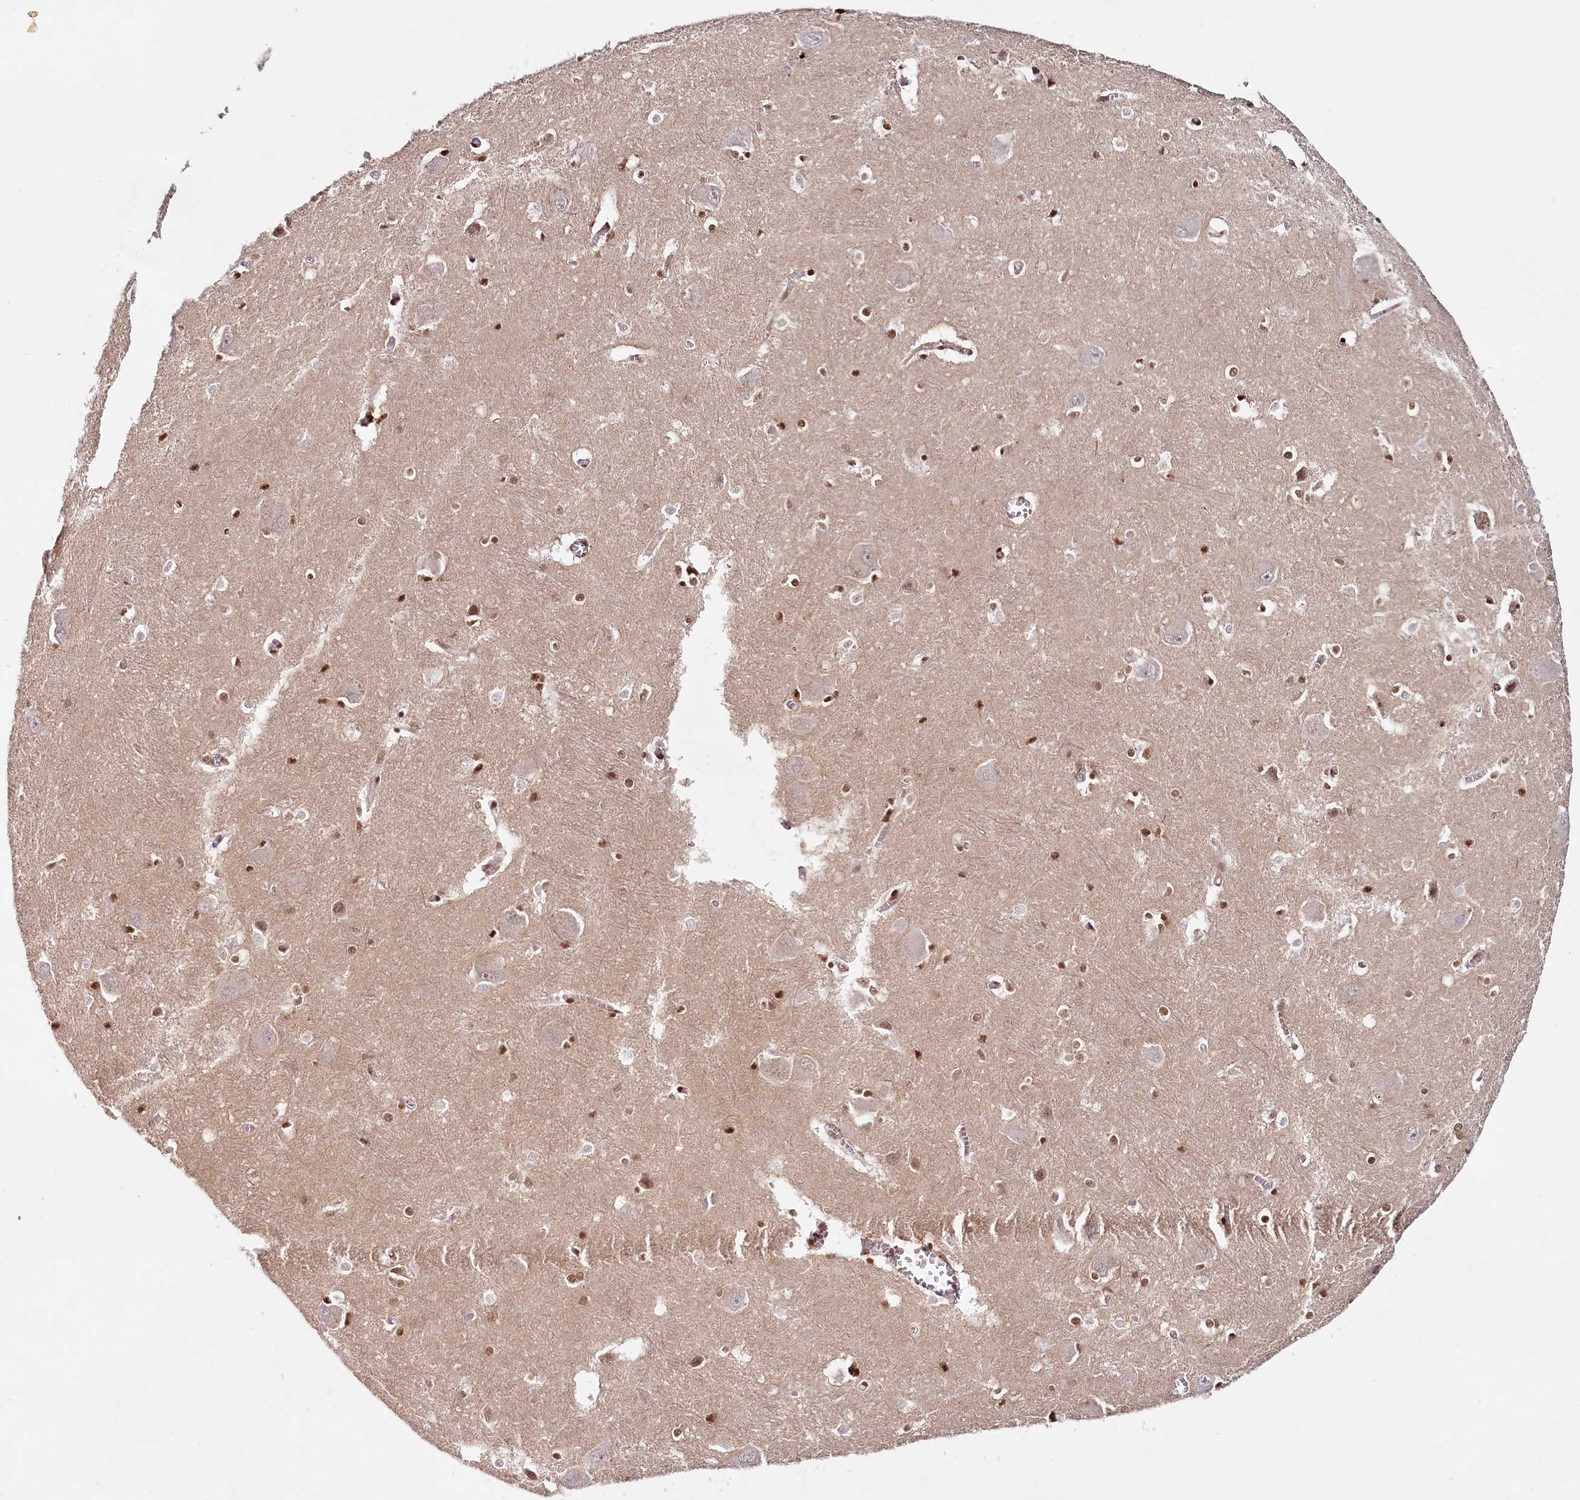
{"staining": {"intensity": "strong", "quantity": ">75%", "location": "nuclear"}, "tissue": "caudate", "cell_type": "Glial cells", "image_type": "normal", "snomed": [{"axis": "morphology", "description": "Normal tissue, NOS"}, {"axis": "topography", "description": "Lateral ventricle wall"}], "caption": "Normal caudate was stained to show a protein in brown. There is high levels of strong nuclear positivity in about >75% of glial cells. The staining was performed using DAB to visualize the protein expression in brown, while the nuclei were stained in blue with hematoxylin (Magnification: 20x).", "gene": "CCDC65", "patient": {"sex": "male", "age": 37}}